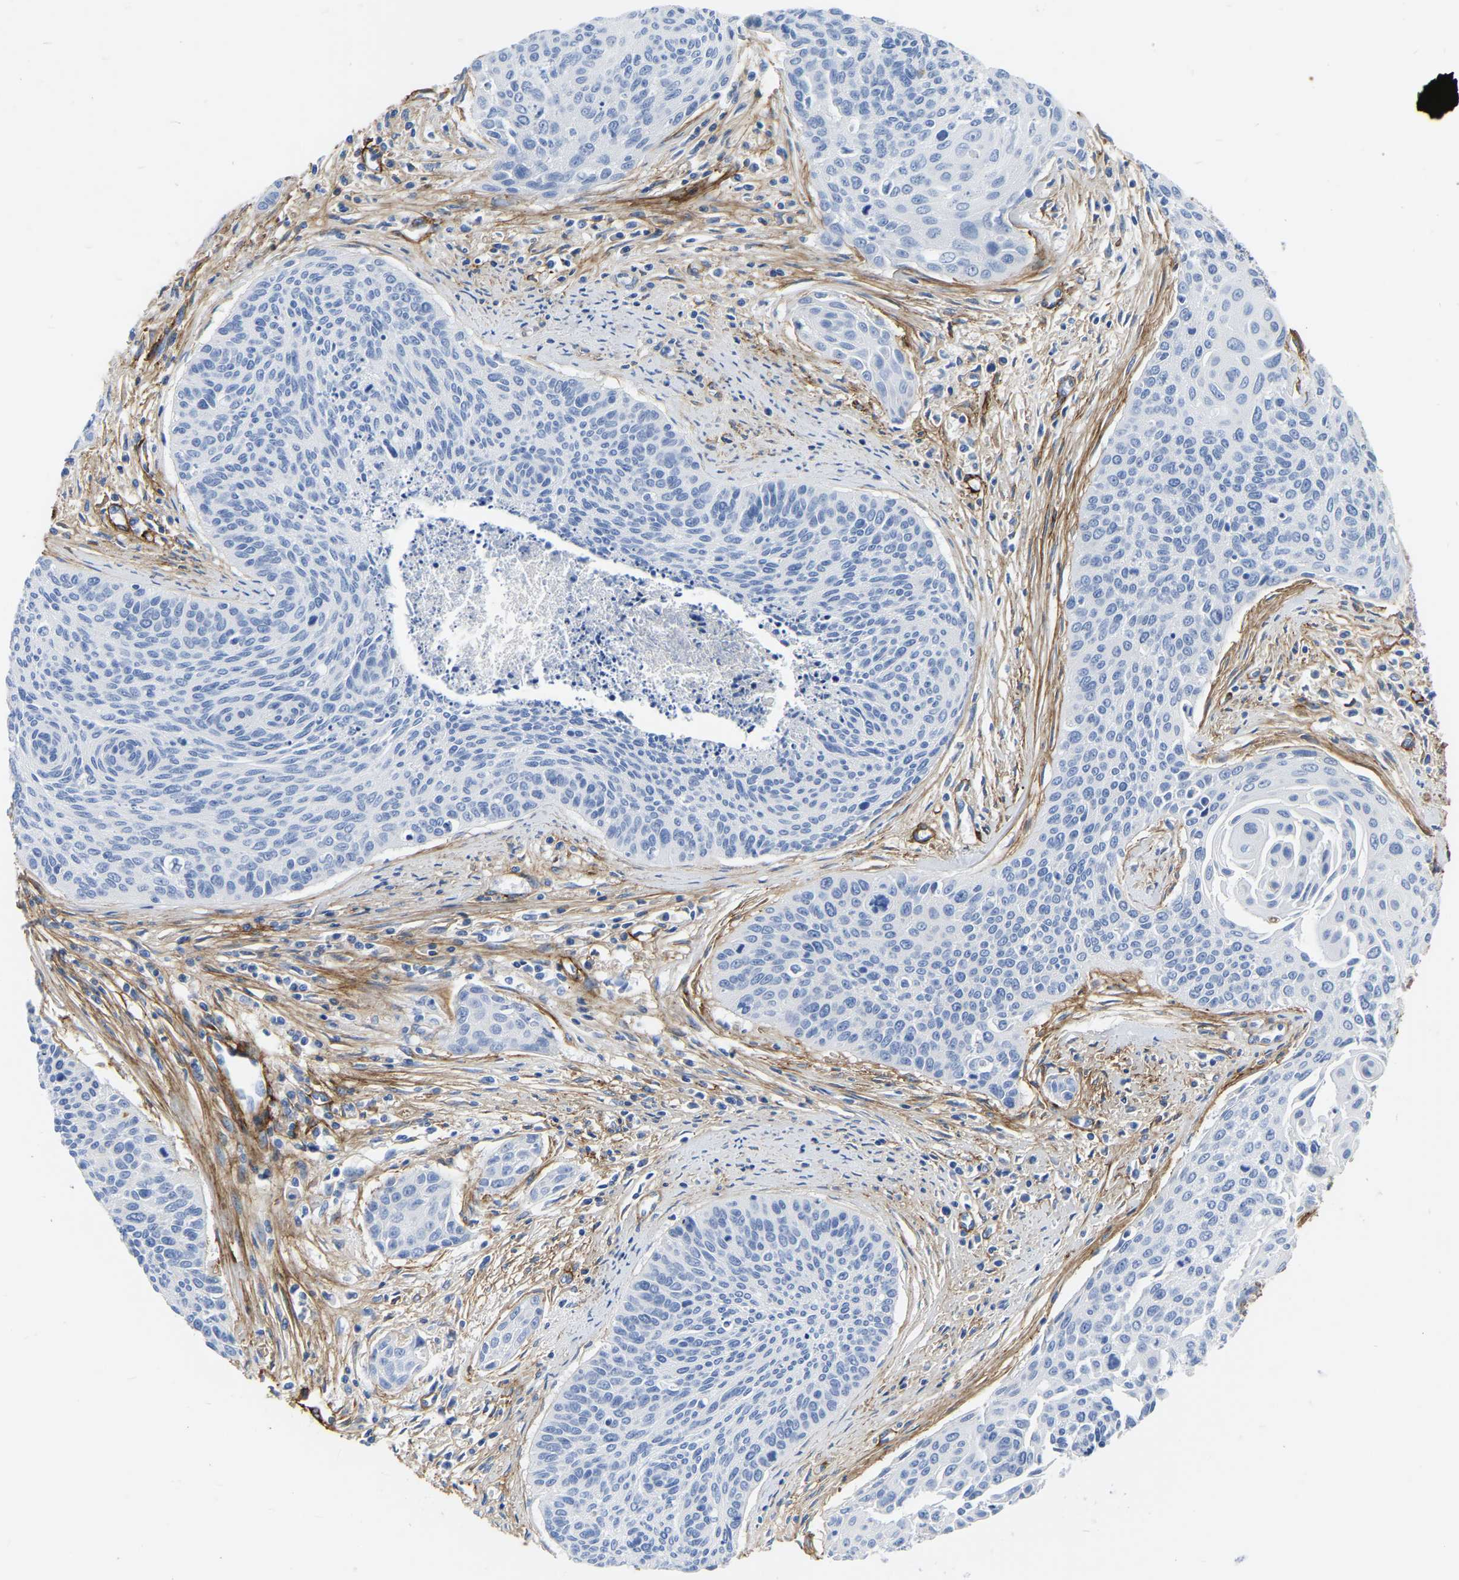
{"staining": {"intensity": "negative", "quantity": "none", "location": "none"}, "tissue": "cervical cancer", "cell_type": "Tumor cells", "image_type": "cancer", "snomed": [{"axis": "morphology", "description": "Squamous cell carcinoma, NOS"}, {"axis": "topography", "description": "Cervix"}], "caption": "This image is of cervical cancer (squamous cell carcinoma) stained with immunohistochemistry (IHC) to label a protein in brown with the nuclei are counter-stained blue. There is no positivity in tumor cells.", "gene": "COL6A1", "patient": {"sex": "female", "age": 55}}